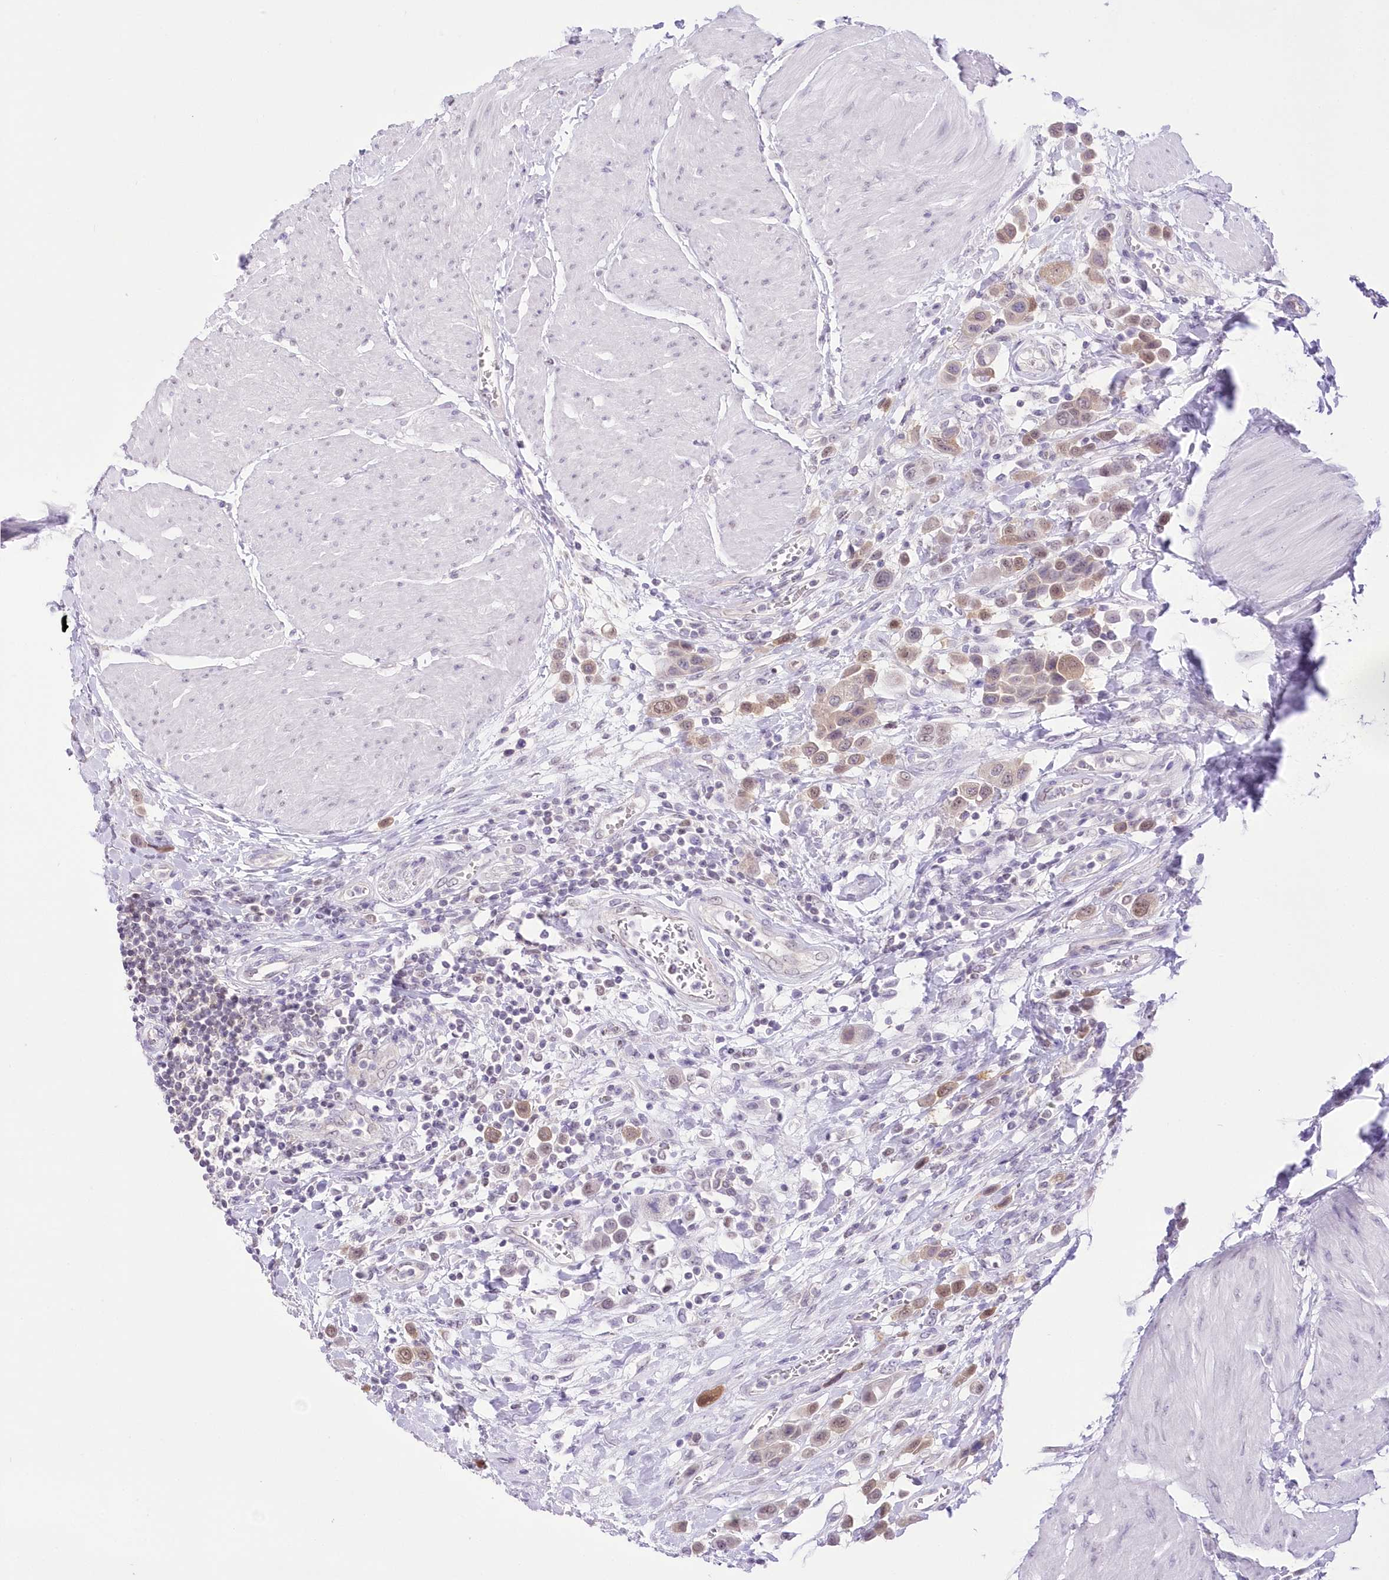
{"staining": {"intensity": "moderate", "quantity": "25%-75%", "location": "cytoplasmic/membranous"}, "tissue": "urothelial cancer", "cell_type": "Tumor cells", "image_type": "cancer", "snomed": [{"axis": "morphology", "description": "Urothelial carcinoma, High grade"}, {"axis": "topography", "description": "Urinary bladder"}], "caption": "This histopathology image exhibits immunohistochemistry staining of human urothelial cancer, with medium moderate cytoplasmic/membranous positivity in approximately 25%-75% of tumor cells.", "gene": "UBA6", "patient": {"sex": "male", "age": 50}}